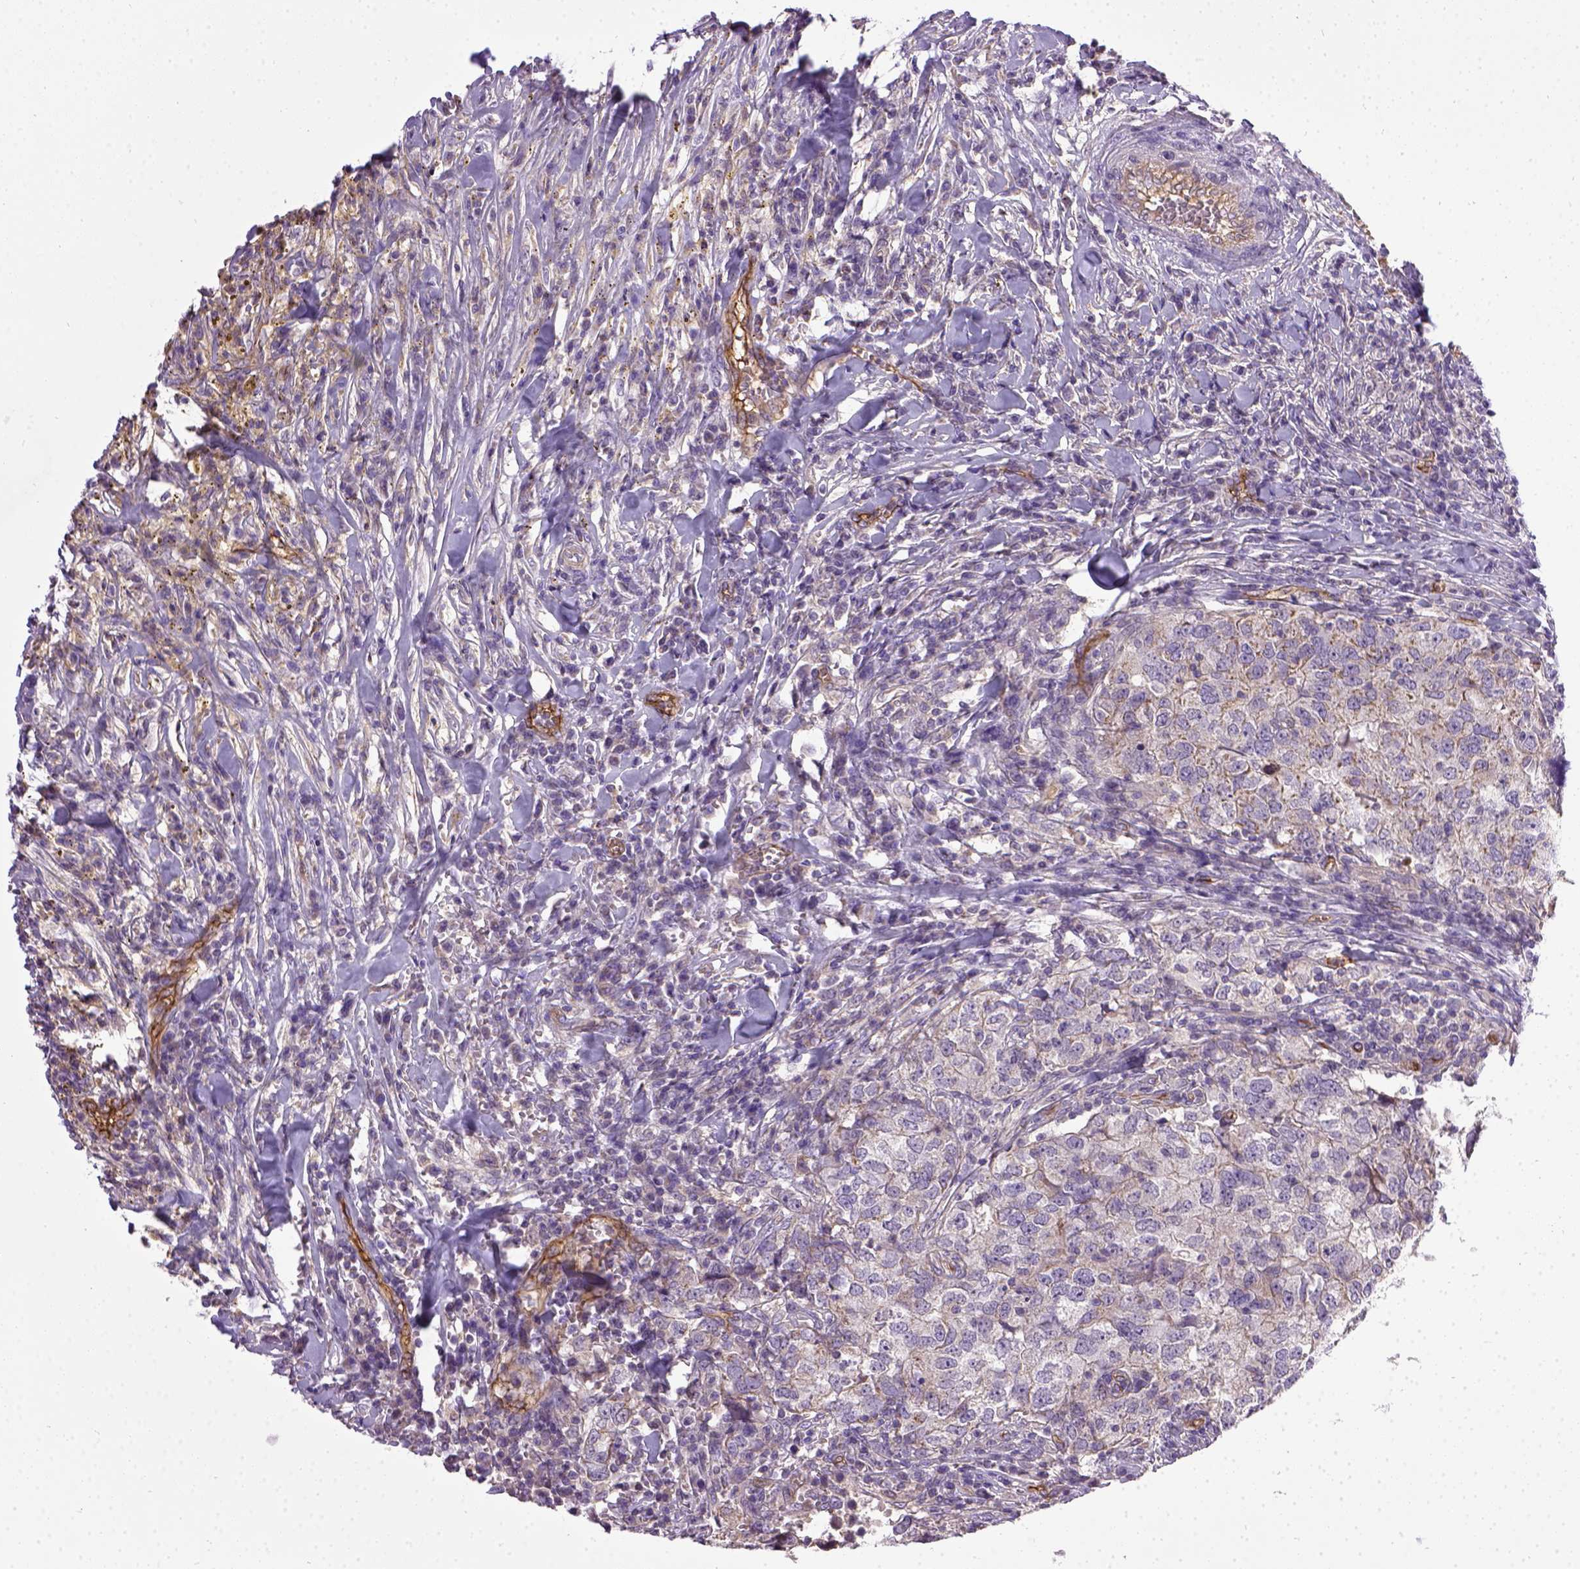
{"staining": {"intensity": "weak", "quantity": "<25%", "location": "cytoplasmic/membranous"}, "tissue": "breast cancer", "cell_type": "Tumor cells", "image_type": "cancer", "snomed": [{"axis": "morphology", "description": "Duct carcinoma"}, {"axis": "topography", "description": "Breast"}], "caption": "IHC micrograph of neoplastic tissue: invasive ductal carcinoma (breast) stained with DAB (3,3'-diaminobenzidine) demonstrates no significant protein staining in tumor cells.", "gene": "ENG", "patient": {"sex": "female", "age": 30}}